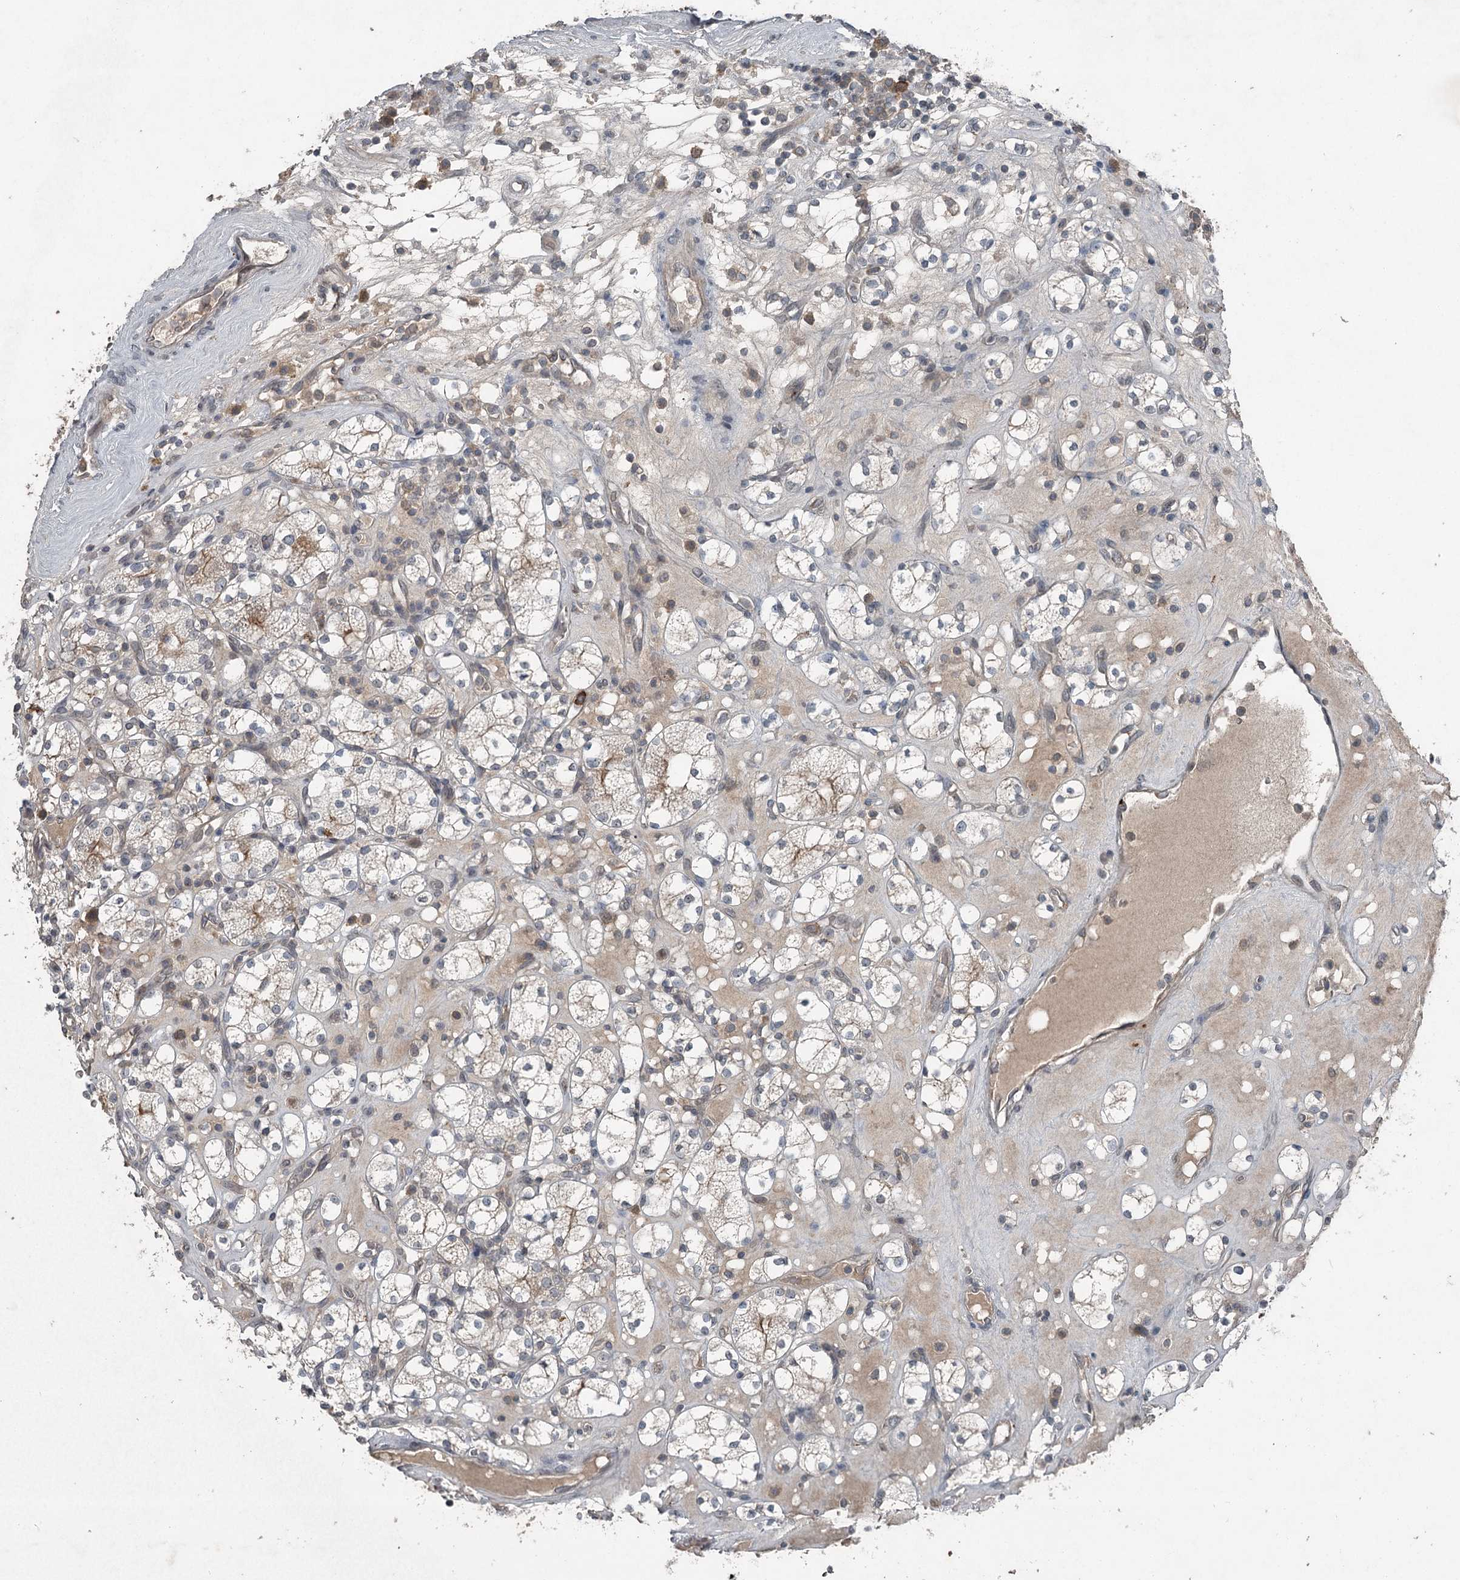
{"staining": {"intensity": "negative", "quantity": "none", "location": "none"}, "tissue": "renal cancer", "cell_type": "Tumor cells", "image_type": "cancer", "snomed": [{"axis": "morphology", "description": "Adenocarcinoma, NOS"}, {"axis": "topography", "description": "Kidney"}], "caption": "The histopathology image reveals no significant positivity in tumor cells of adenocarcinoma (renal).", "gene": "SLC39A8", "patient": {"sex": "male", "age": 77}}